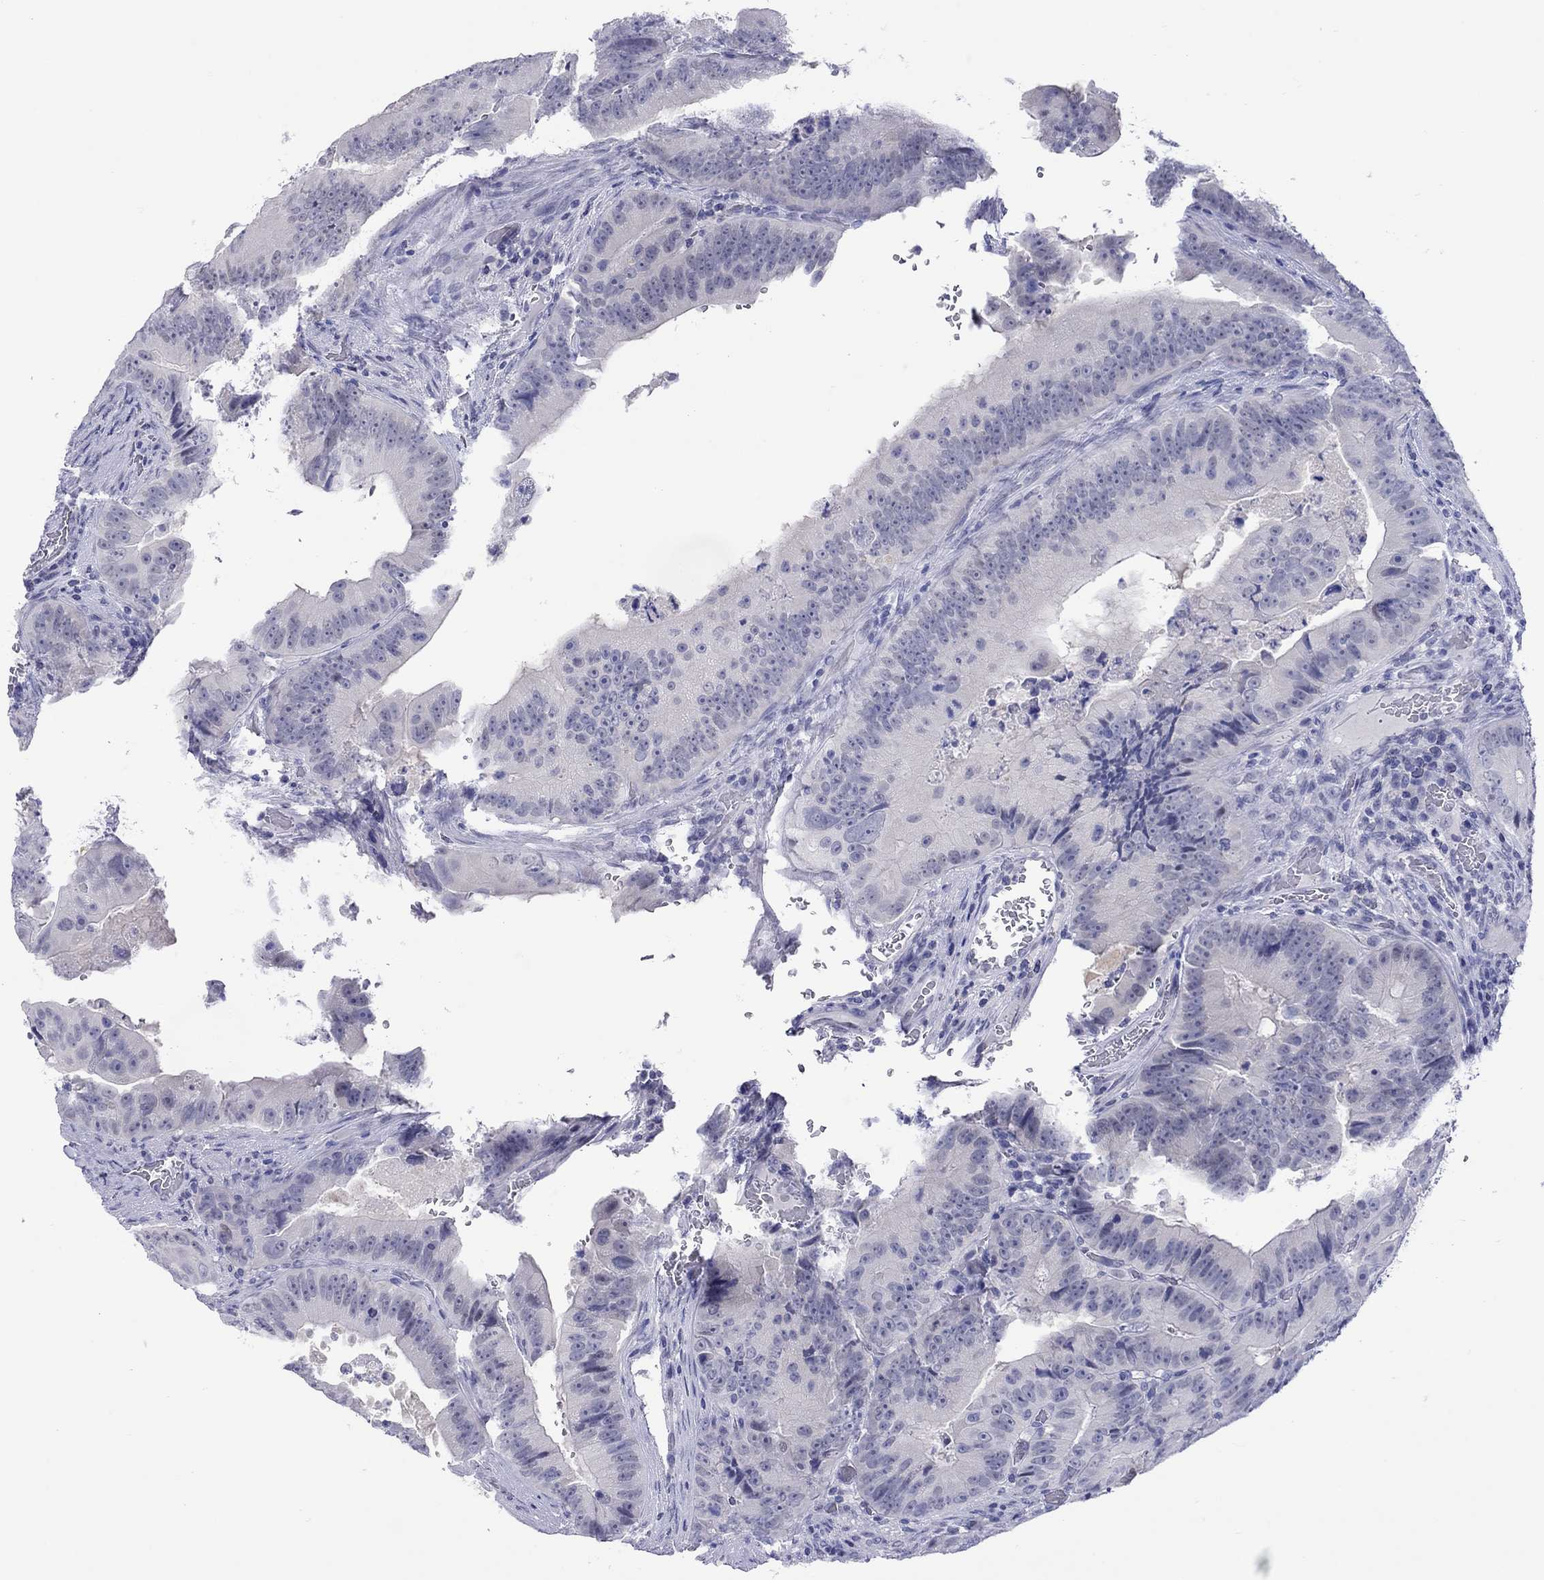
{"staining": {"intensity": "negative", "quantity": "none", "location": "none"}, "tissue": "colorectal cancer", "cell_type": "Tumor cells", "image_type": "cancer", "snomed": [{"axis": "morphology", "description": "Adenocarcinoma, NOS"}, {"axis": "topography", "description": "Colon"}], "caption": "An image of colorectal cancer stained for a protein reveals no brown staining in tumor cells.", "gene": "CHRNB3", "patient": {"sex": "female", "age": 86}}